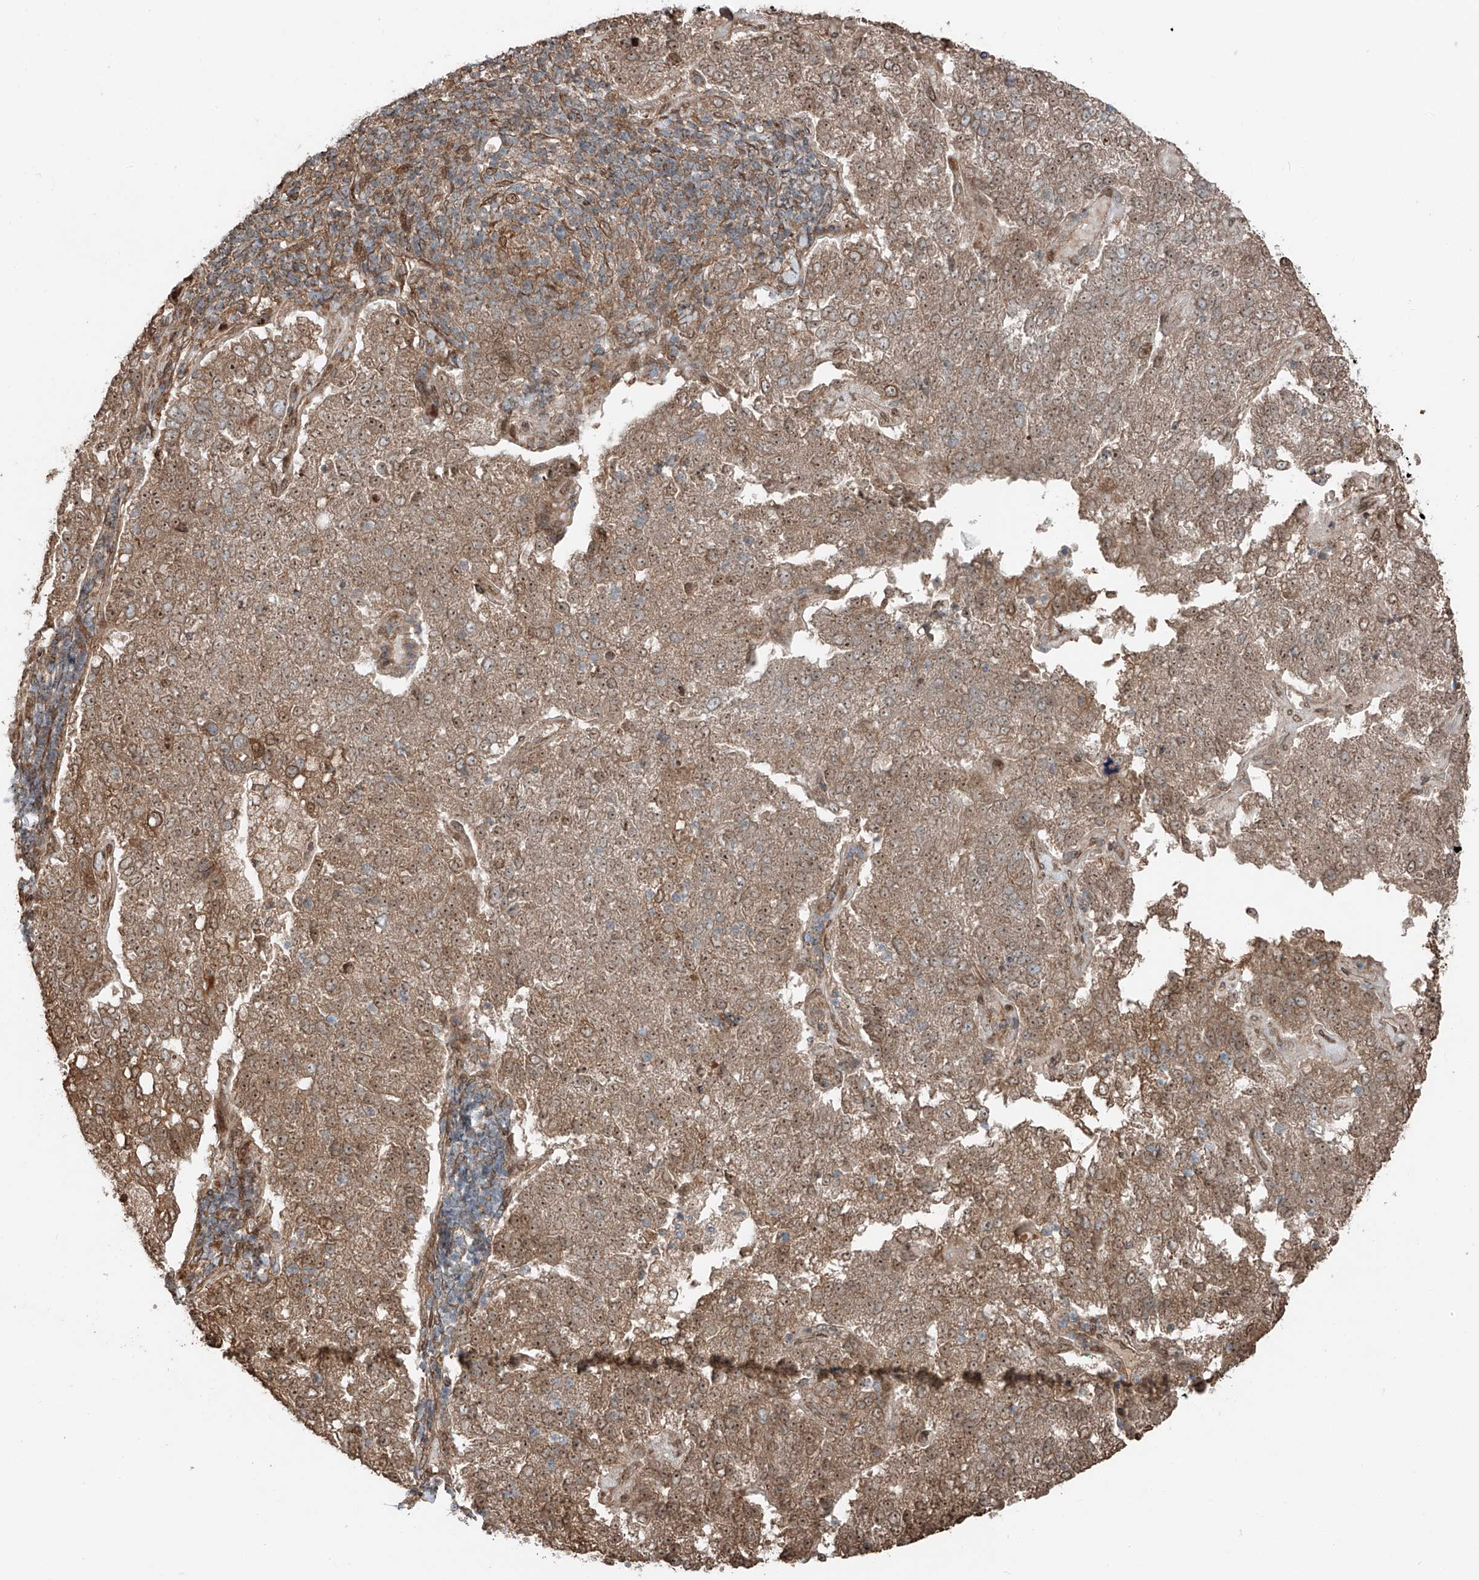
{"staining": {"intensity": "moderate", "quantity": ">75%", "location": "cytoplasmic/membranous,nuclear"}, "tissue": "pancreatic cancer", "cell_type": "Tumor cells", "image_type": "cancer", "snomed": [{"axis": "morphology", "description": "Adenocarcinoma, NOS"}, {"axis": "topography", "description": "Pancreas"}], "caption": "Tumor cells exhibit medium levels of moderate cytoplasmic/membranous and nuclear expression in about >75% of cells in human pancreatic adenocarcinoma.", "gene": "CEP162", "patient": {"sex": "female", "age": 61}}